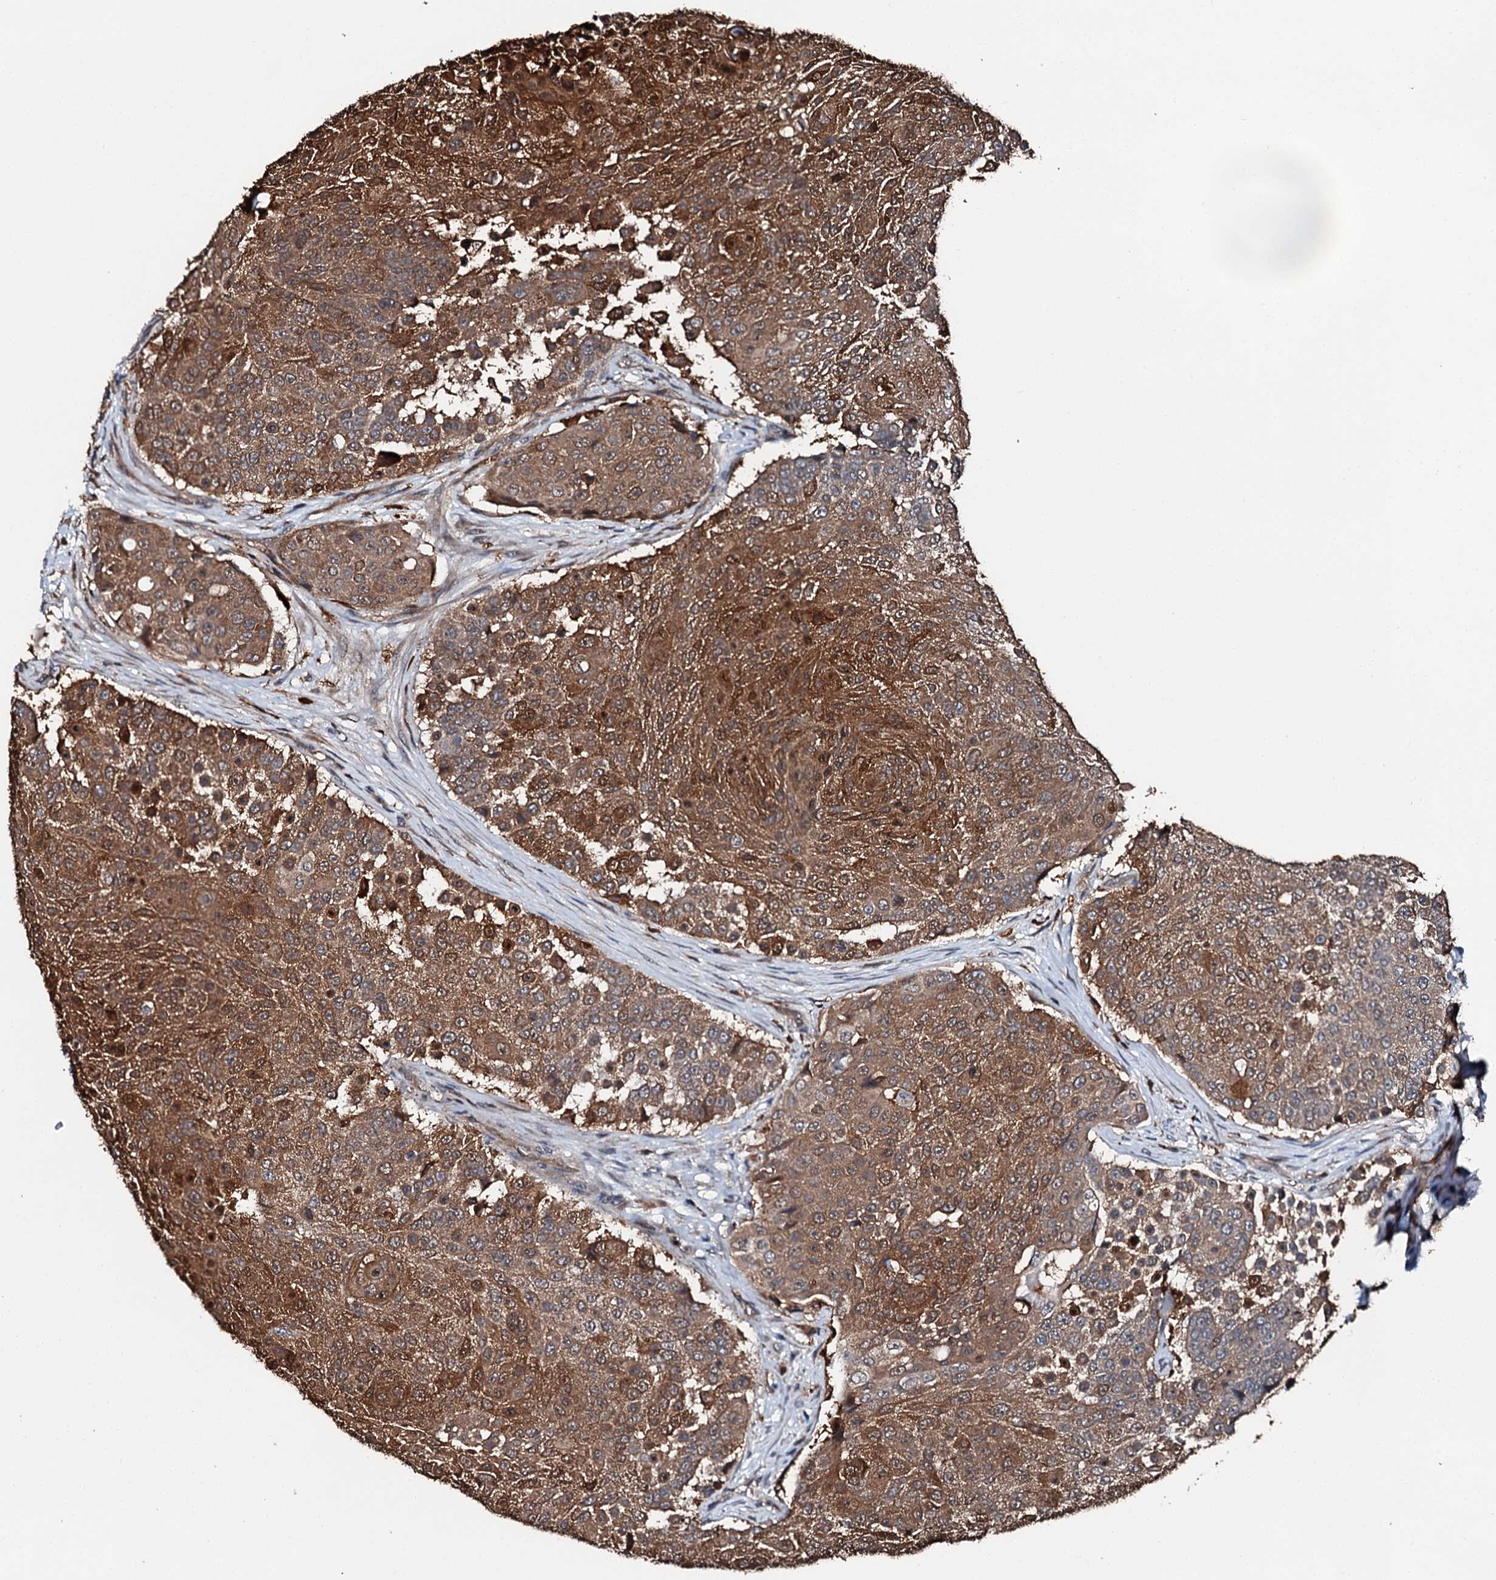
{"staining": {"intensity": "strong", "quantity": ">75%", "location": "cytoplasmic/membranous"}, "tissue": "urothelial cancer", "cell_type": "Tumor cells", "image_type": "cancer", "snomed": [{"axis": "morphology", "description": "Urothelial carcinoma, High grade"}, {"axis": "topography", "description": "Urinary bladder"}], "caption": "Strong cytoplasmic/membranous protein positivity is appreciated in approximately >75% of tumor cells in urothelial cancer.", "gene": "FGD4", "patient": {"sex": "female", "age": 63}}